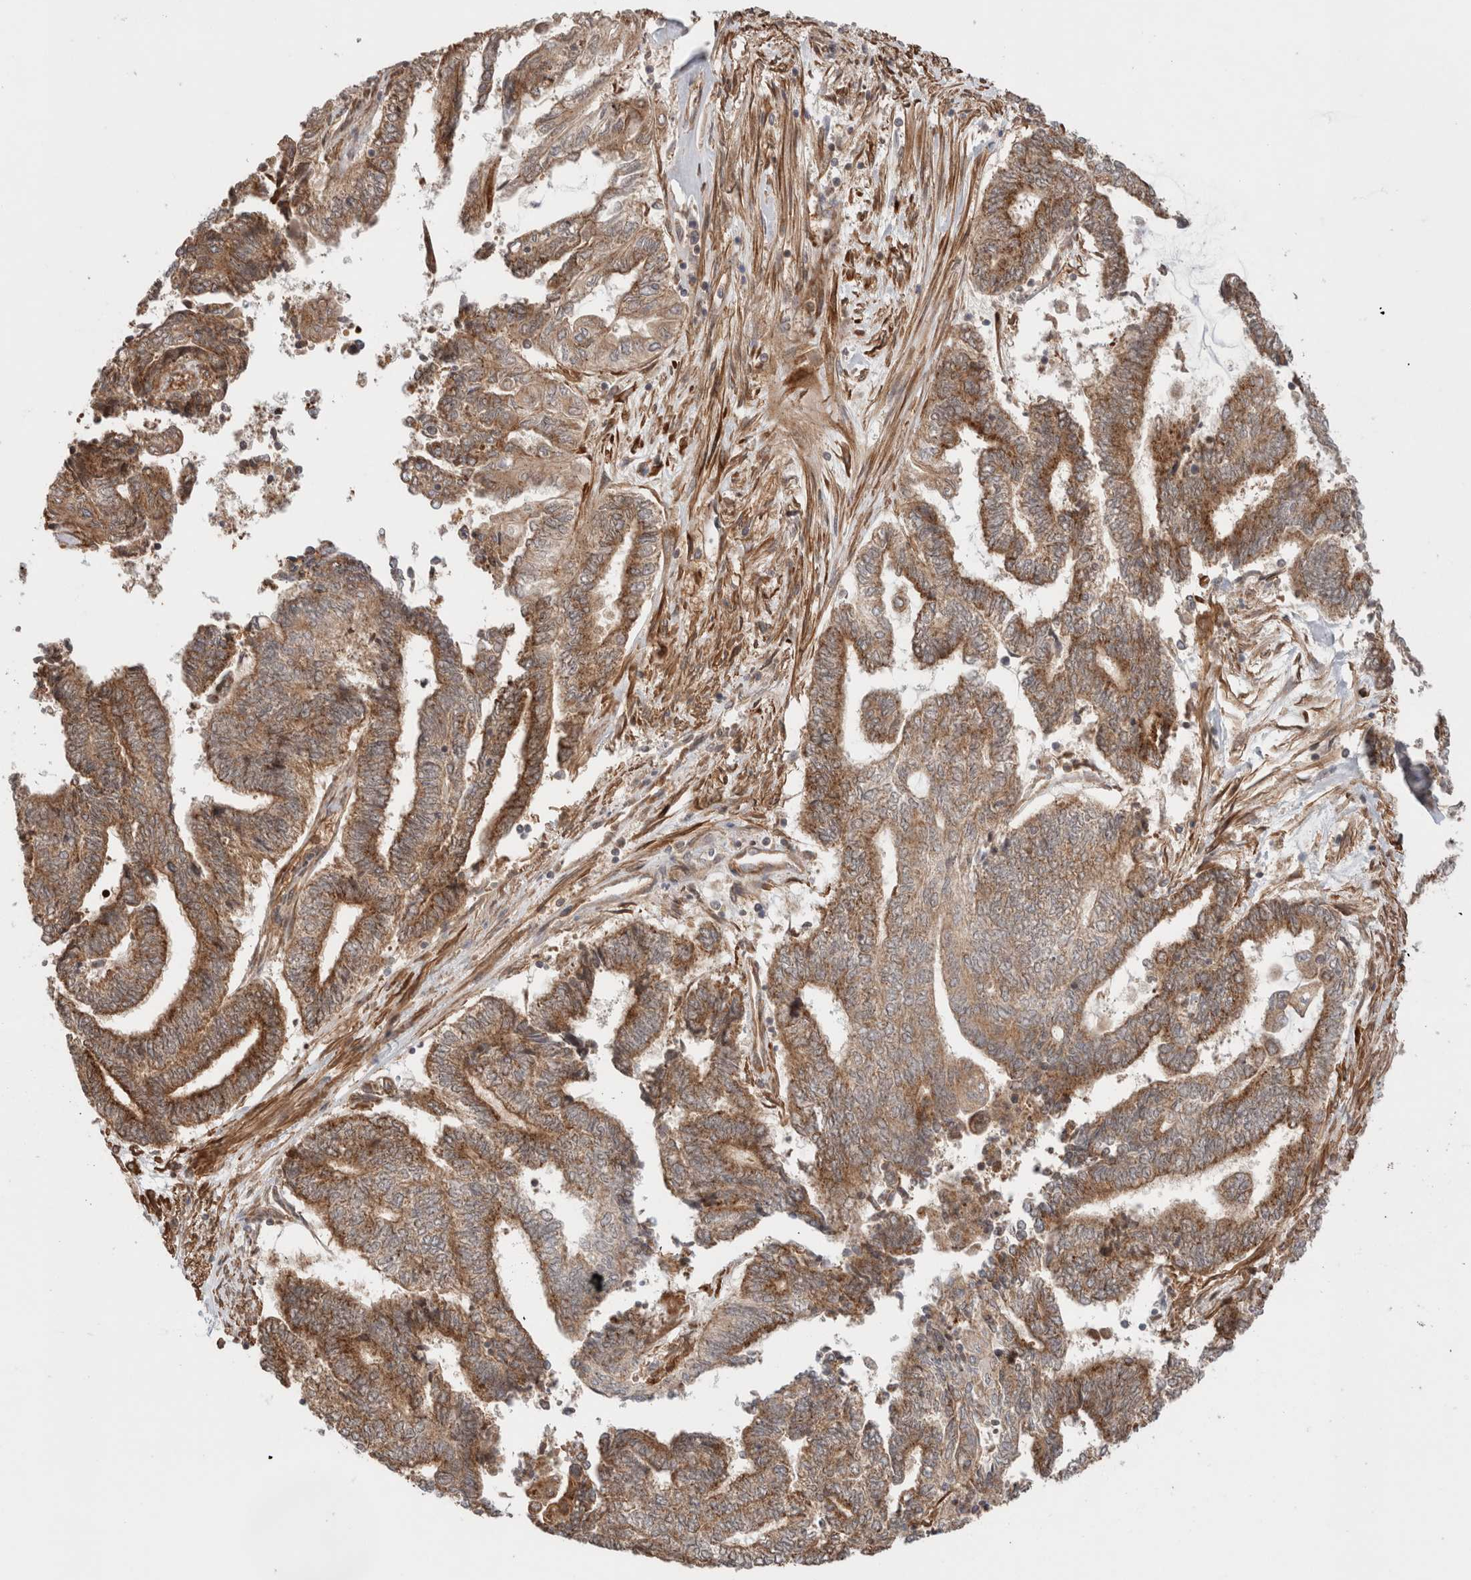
{"staining": {"intensity": "strong", "quantity": ">75%", "location": "cytoplasmic/membranous"}, "tissue": "endometrial cancer", "cell_type": "Tumor cells", "image_type": "cancer", "snomed": [{"axis": "morphology", "description": "Adenocarcinoma, NOS"}, {"axis": "topography", "description": "Uterus"}, {"axis": "topography", "description": "Endometrium"}], "caption": "A high amount of strong cytoplasmic/membranous positivity is present in approximately >75% of tumor cells in endometrial cancer (adenocarcinoma) tissue. (DAB = brown stain, brightfield microscopy at high magnification).", "gene": "ZNF649", "patient": {"sex": "female", "age": 70}}